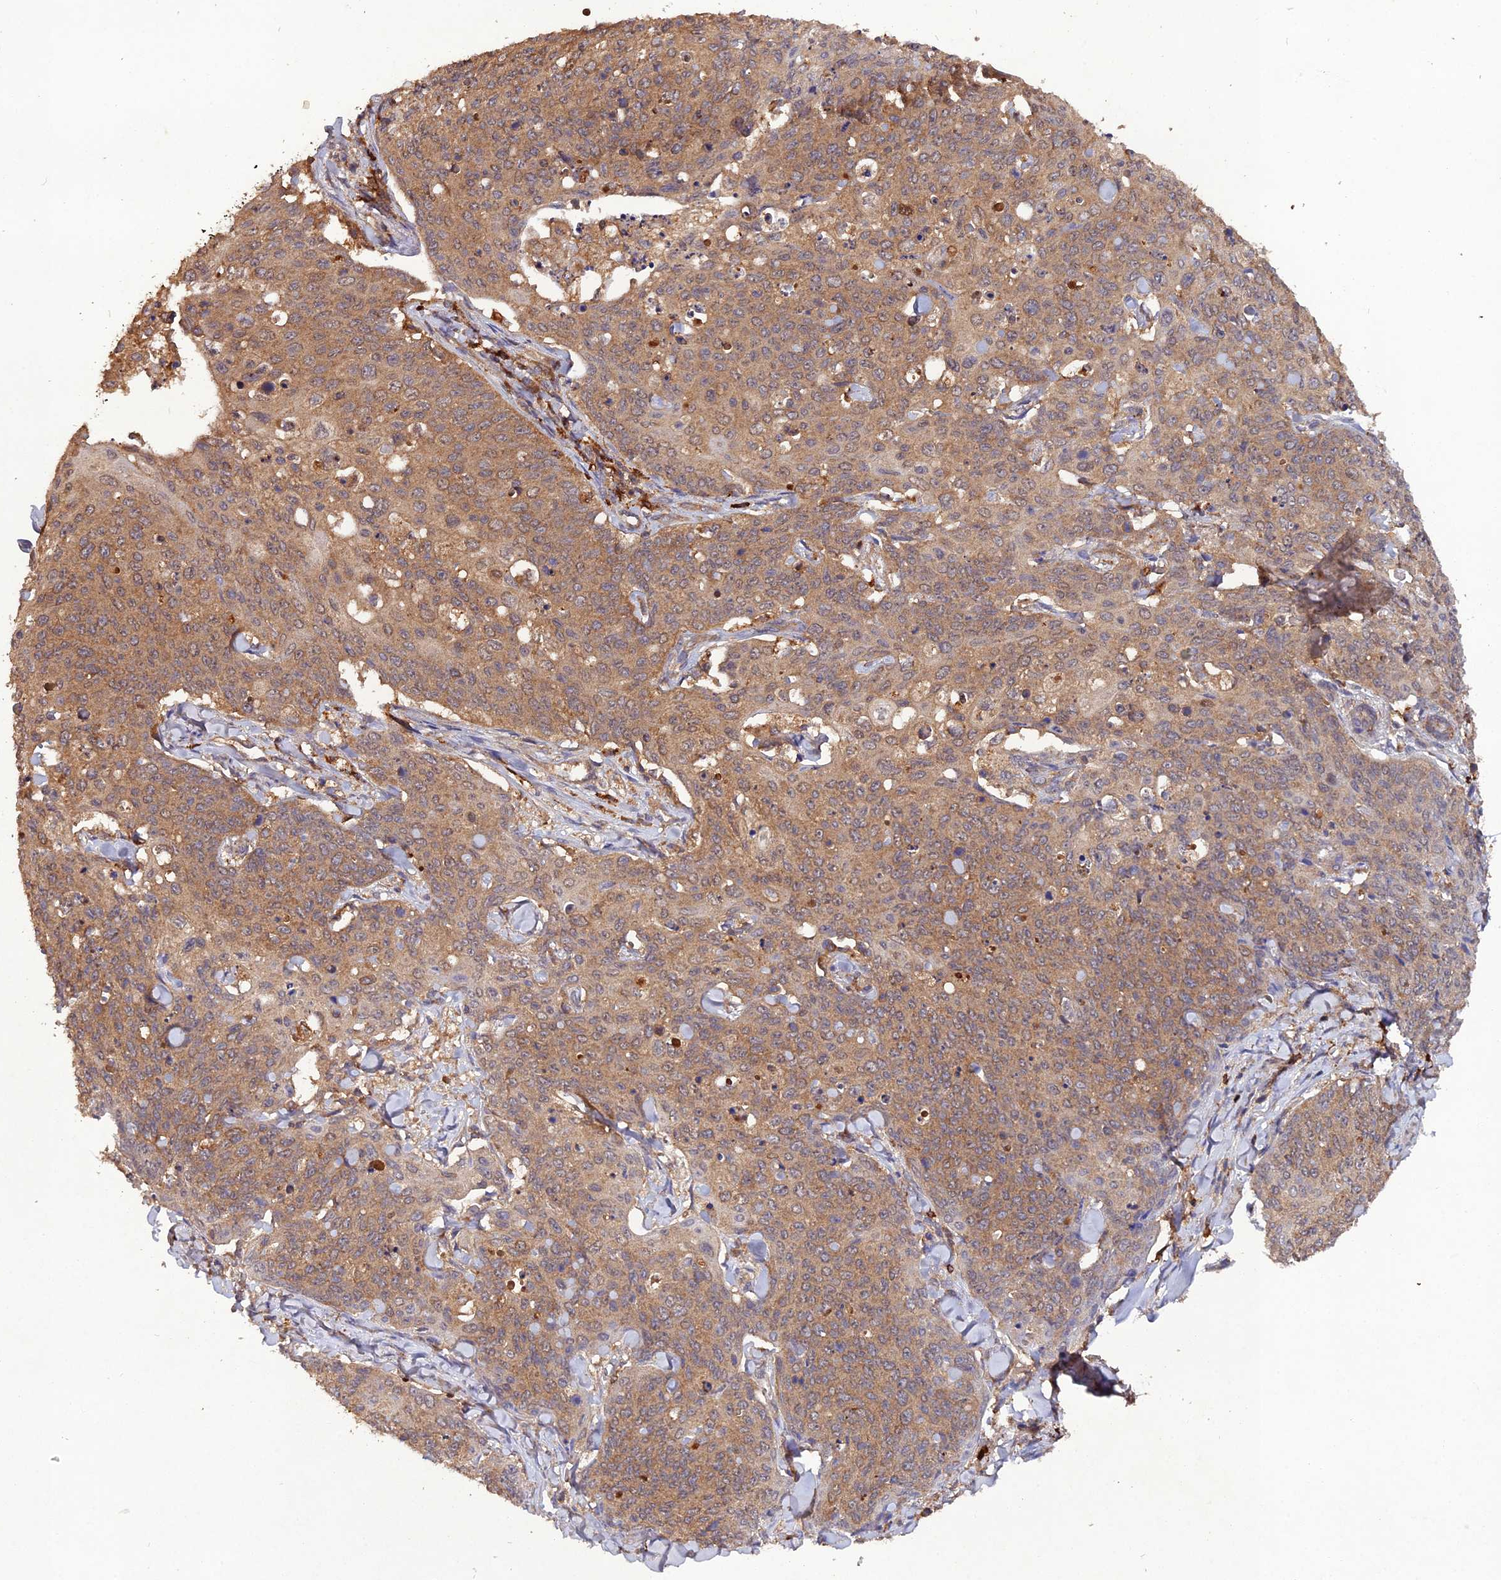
{"staining": {"intensity": "moderate", "quantity": ">75%", "location": "cytoplasmic/membranous"}, "tissue": "skin cancer", "cell_type": "Tumor cells", "image_type": "cancer", "snomed": [{"axis": "morphology", "description": "Squamous cell carcinoma, NOS"}, {"axis": "topography", "description": "Skin"}, {"axis": "topography", "description": "Vulva"}], "caption": "Immunohistochemistry of human skin cancer (squamous cell carcinoma) demonstrates medium levels of moderate cytoplasmic/membranous expression in about >75% of tumor cells. (brown staining indicates protein expression, while blue staining denotes nuclei).", "gene": "TMEM258", "patient": {"sex": "female", "age": 85}}